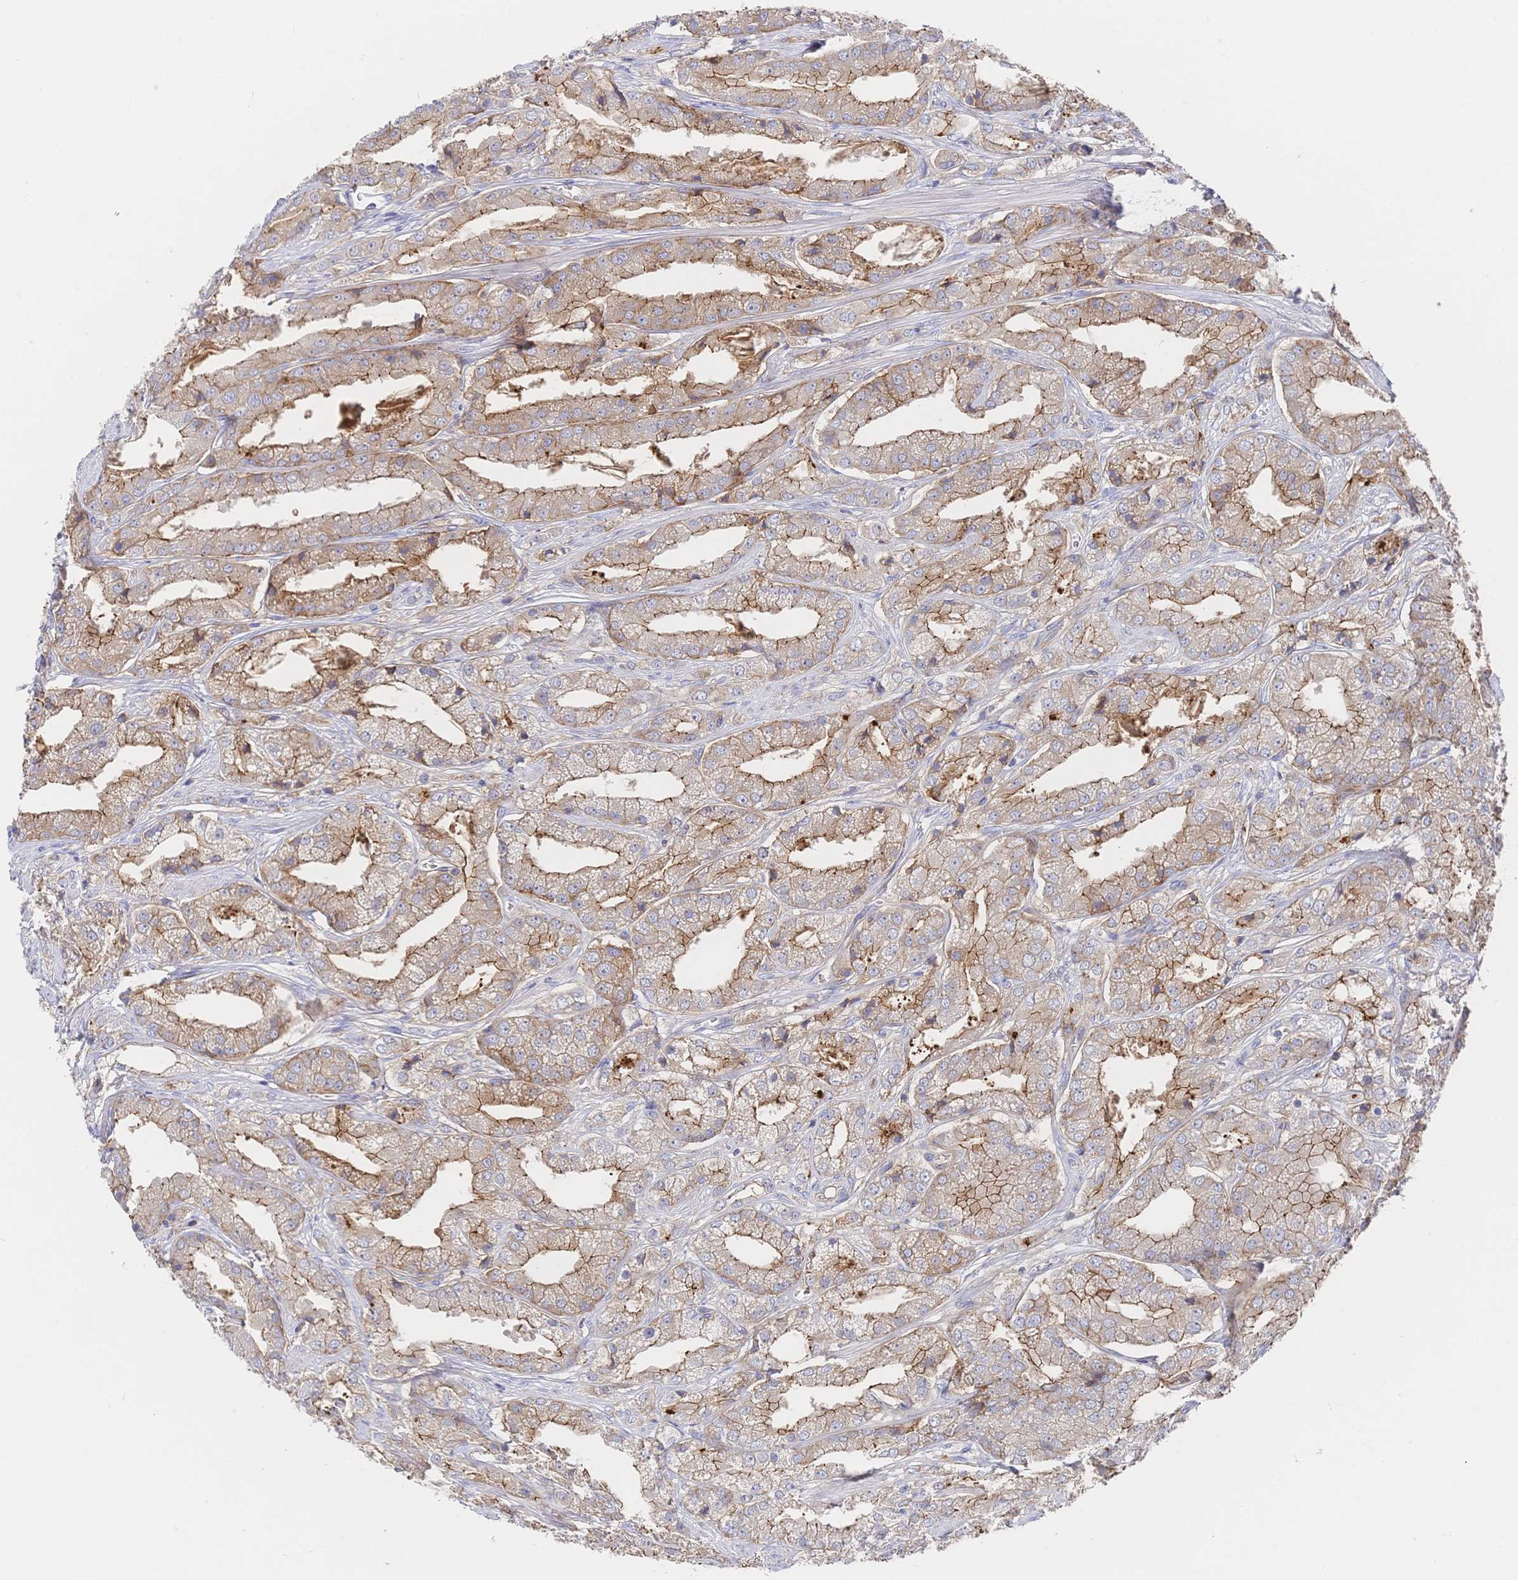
{"staining": {"intensity": "moderate", "quantity": "25%-75%", "location": "cytoplasmic/membranous"}, "tissue": "prostate cancer", "cell_type": "Tumor cells", "image_type": "cancer", "snomed": [{"axis": "morphology", "description": "Adenocarcinoma, High grade"}, {"axis": "topography", "description": "Prostate"}], "caption": "High-magnification brightfield microscopy of prostate cancer stained with DAB (3,3'-diaminobenzidine) (brown) and counterstained with hematoxylin (blue). tumor cells exhibit moderate cytoplasmic/membranous positivity is seen in approximately25%-75% of cells.", "gene": "F11R", "patient": {"sex": "male", "age": 61}}